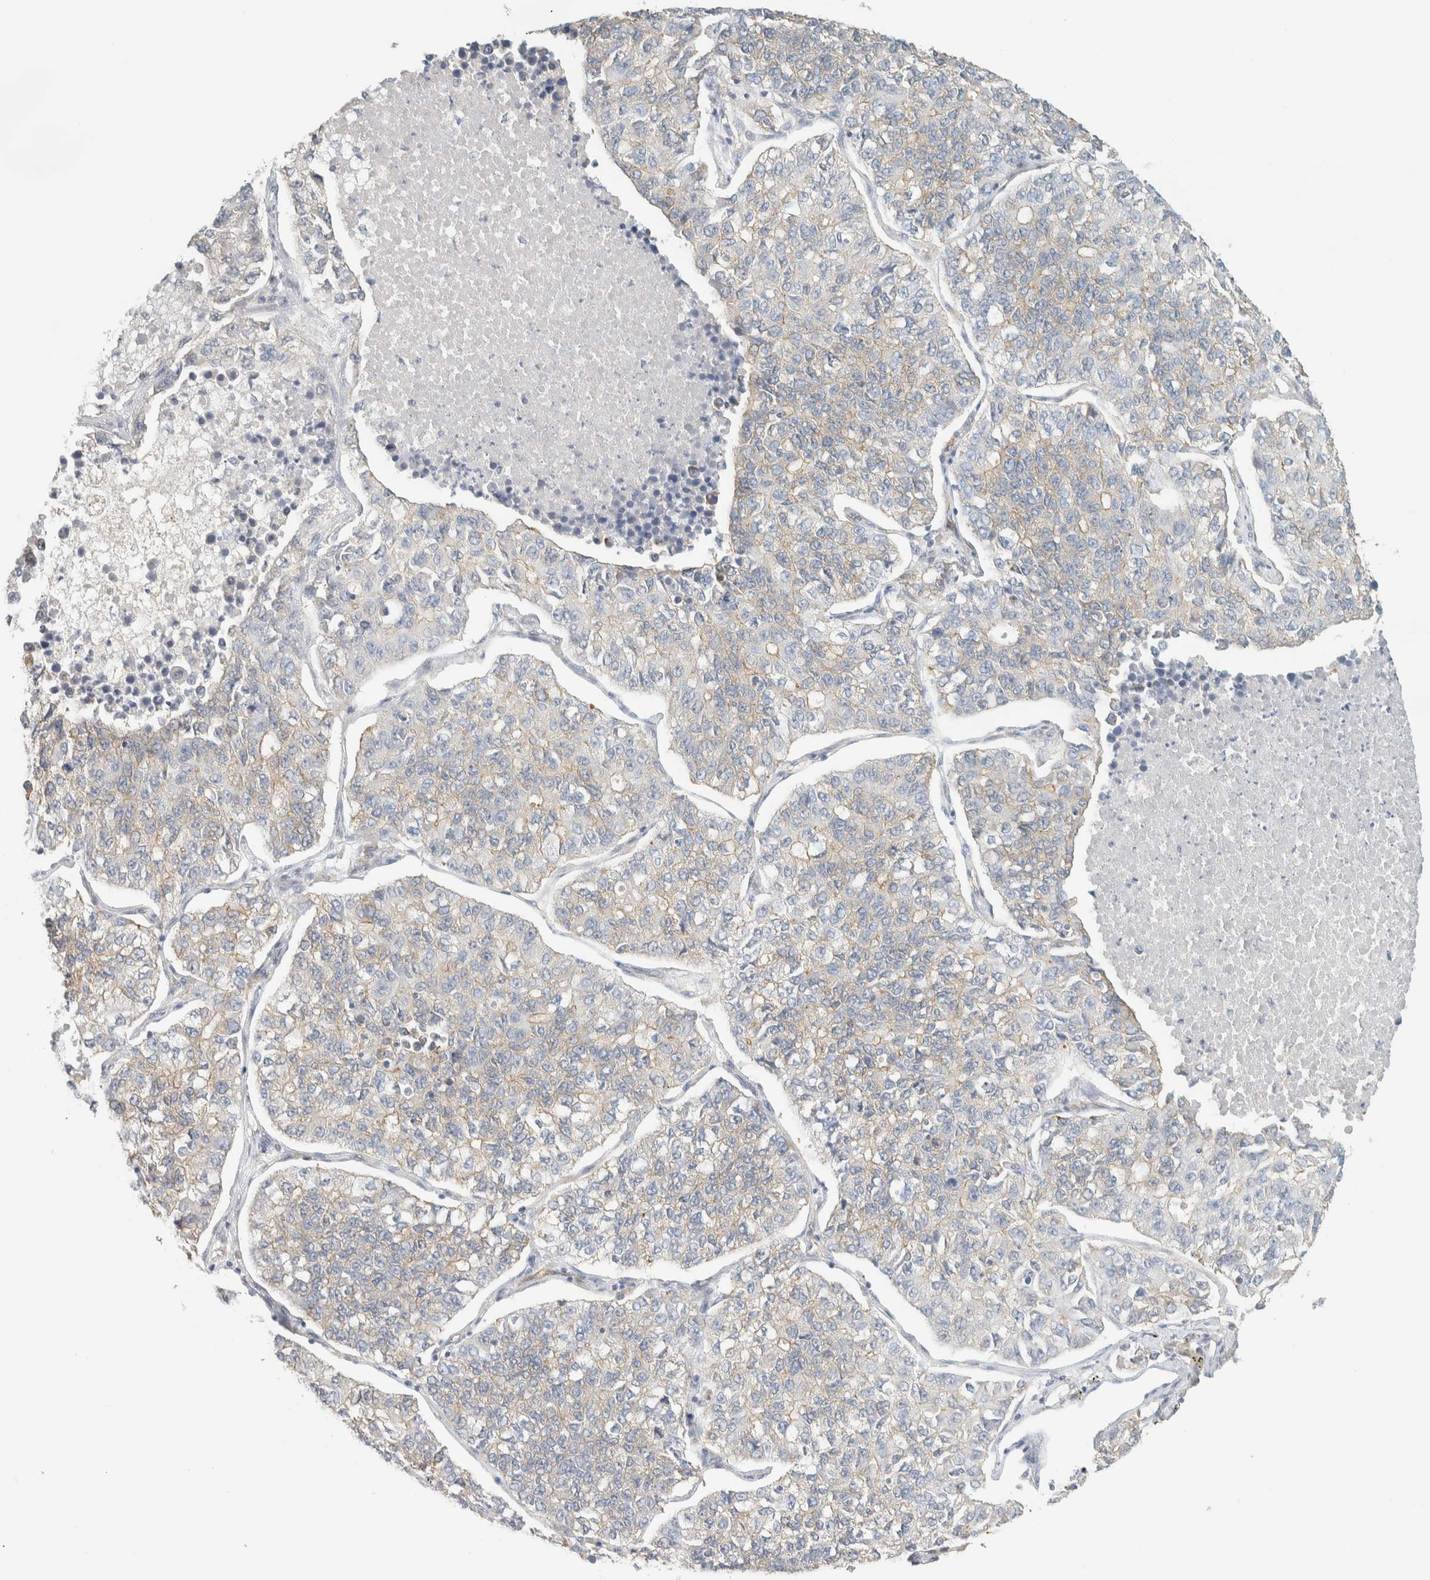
{"staining": {"intensity": "weak", "quantity": "<25%", "location": "cytoplasmic/membranous"}, "tissue": "lung cancer", "cell_type": "Tumor cells", "image_type": "cancer", "snomed": [{"axis": "morphology", "description": "Adenocarcinoma, NOS"}, {"axis": "topography", "description": "Lung"}], "caption": "Human lung adenocarcinoma stained for a protein using IHC shows no expression in tumor cells.", "gene": "LIMA1", "patient": {"sex": "male", "age": 49}}